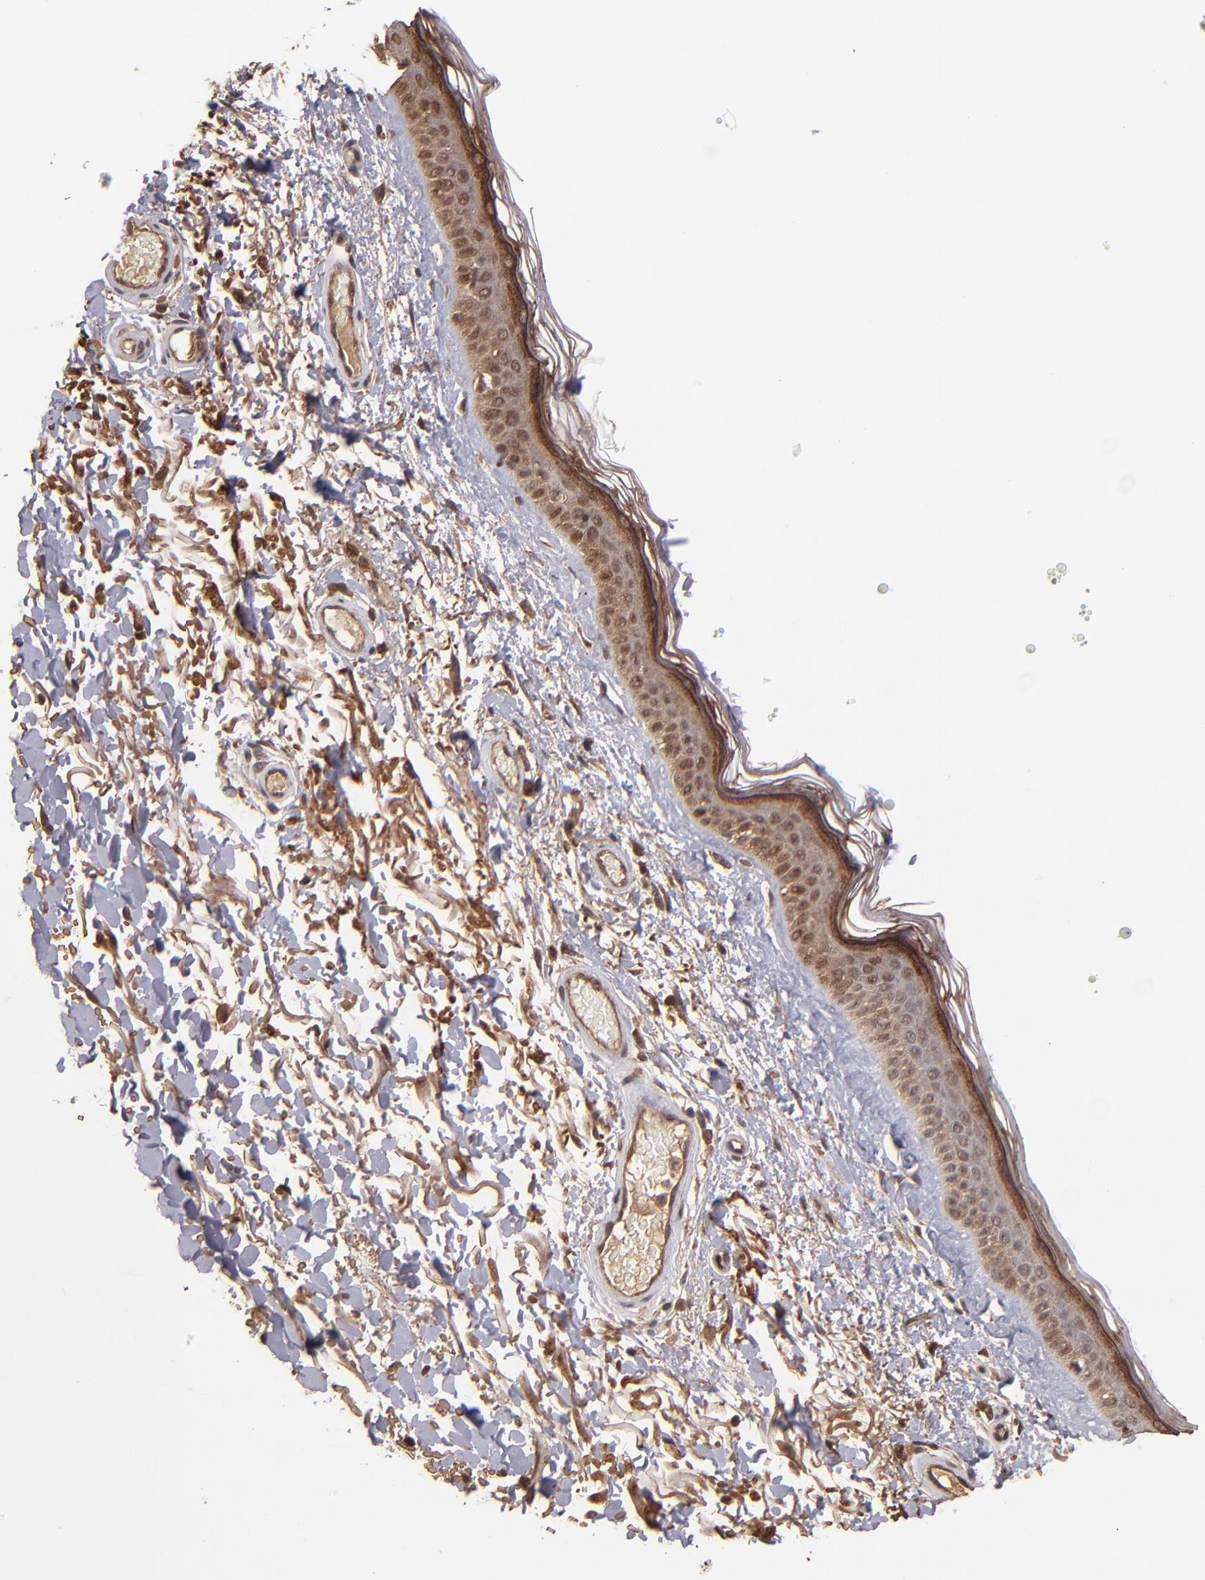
{"staining": {"intensity": "moderate", "quantity": ">75%", "location": "cytoplasmic/membranous,nuclear"}, "tissue": "skin", "cell_type": "Fibroblasts", "image_type": "normal", "snomed": [{"axis": "morphology", "description": "Normal tissue, NOS"}, {"axis": "topography", "description": "Skin"}], "caption": "Immunohistochemistry staining of normal skin, which exhibits medium levels of moderate cytoplasmic/membranous,nuclear staining in approximately >75% of fibroblasts indicating moderate cytoplasmic/membranous,nuclear protein staining. The staining was performed using DAB (brown) for protein detection and nuclei were counterstained in hematoxylin (blue).", "gene": "NFE2L2", "patient": {"sex": "male", "age": 63}}